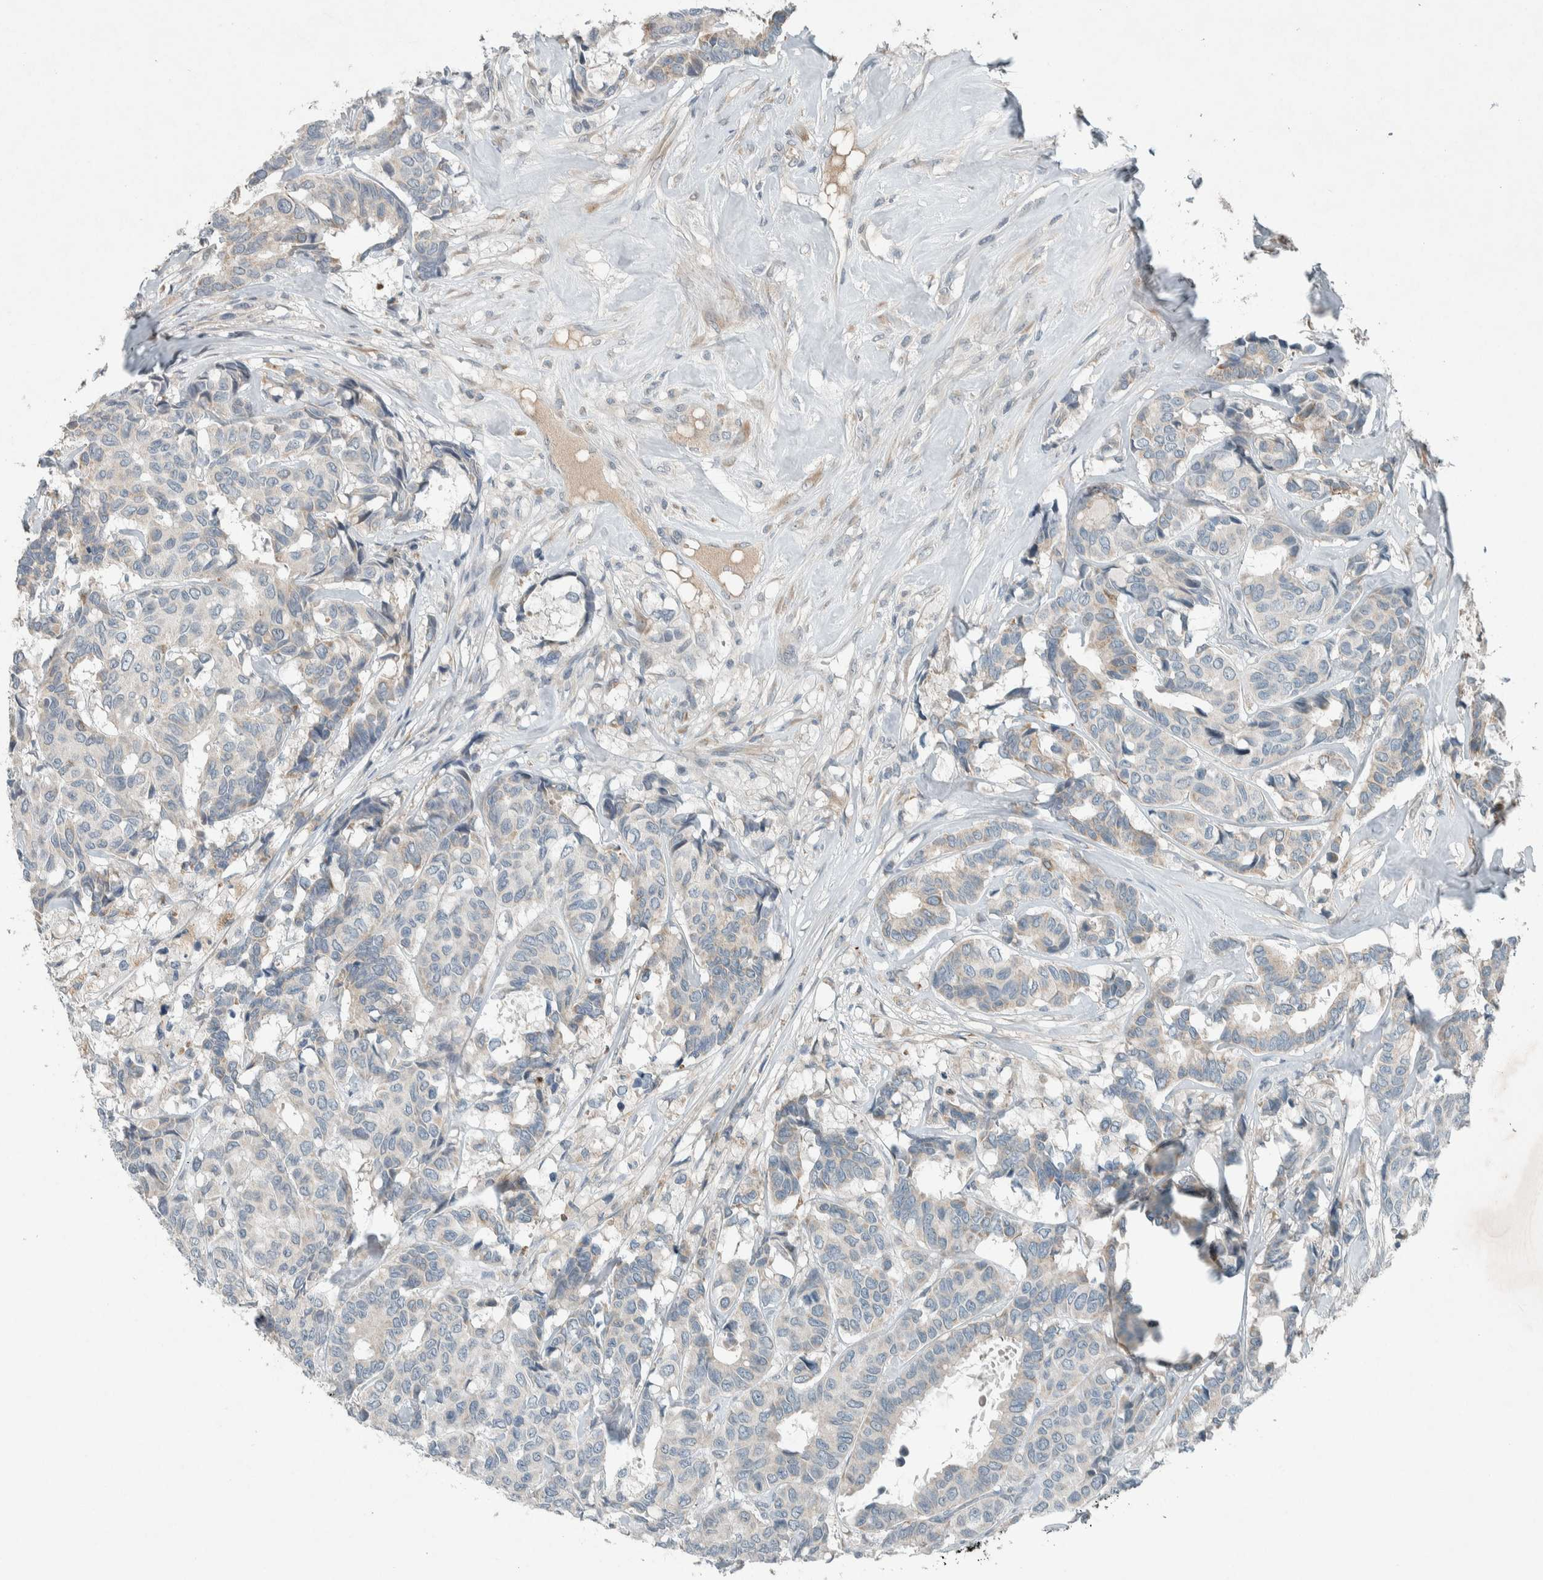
{"staining": {"intensity": "weak", "quantity": "<25%", "location": "cytoplasmic/membranous"}, "tissue": "breast cancer", "cell_type": "Tumor cells", "image_type": "cancer", "snomed": [{"axis": "morphology", "description": "Duct carcinoma"}, {"axis": "topography", "description": "Breast"}], "caption": "This is a photomicrograph of IHC staining of breast cancer (intraductal carcinoma), which shows no staining in tumor cells.", "gene": "CERCAM", "patient": {"sex": "female", "age": 87}}